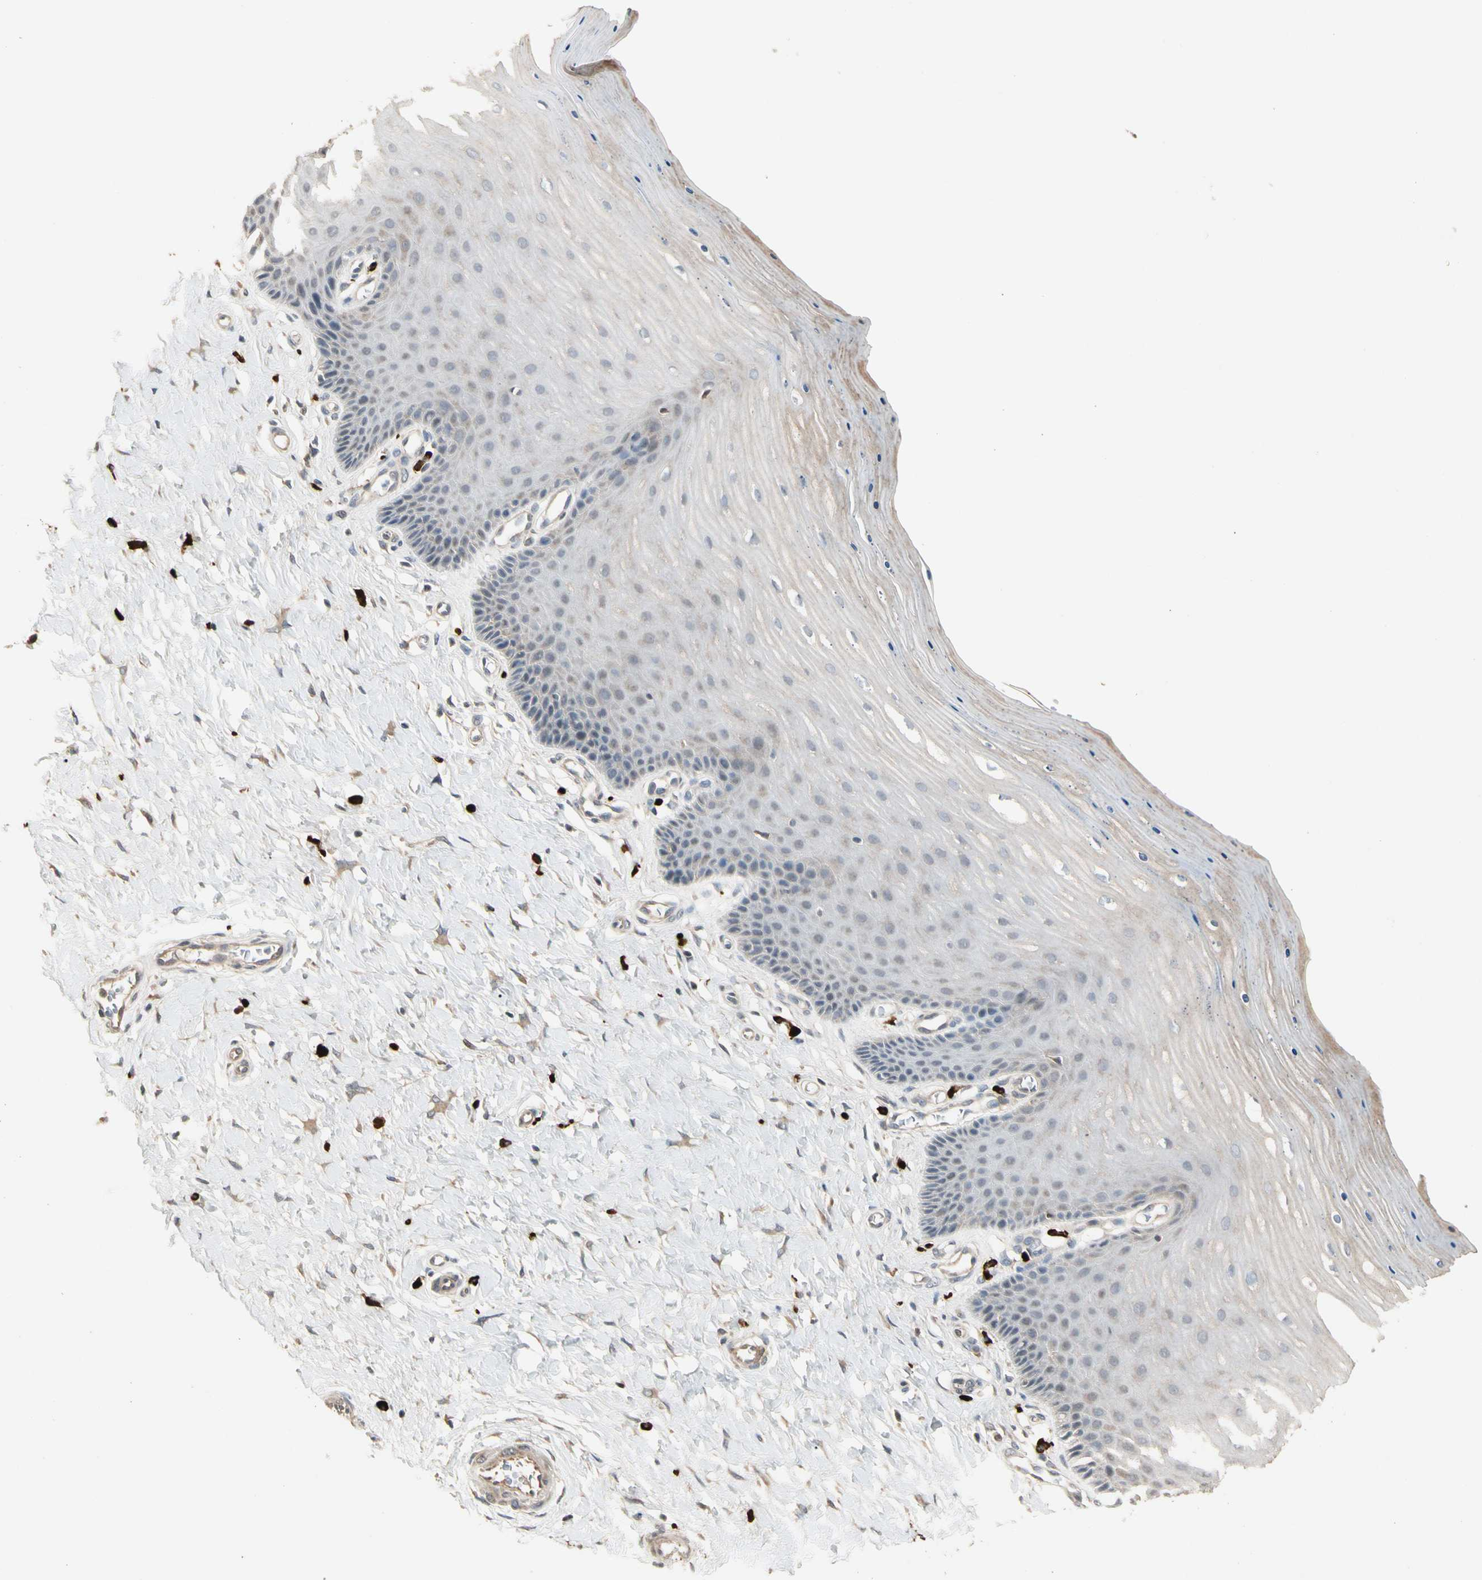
{"staining": {"intensity": "weak", "quantity": ">75%", "location": "cytoplasmic/membranous"}, "tissue": "cervix", "cell_type": "Glandular cells", "image_type": "normal", "snomed": [{"axis": "morphology", "description": "Normal tissue, NOS"}, {"axis": "topography", "description": "Cervix"}], "caption": "A histopathology image of cervix stained for a protein shows weak cytoplasmic/membranous brown staining in glandular cells.", "gene": "ATG4C", "patient": {"sex": "female", "age": 55}}